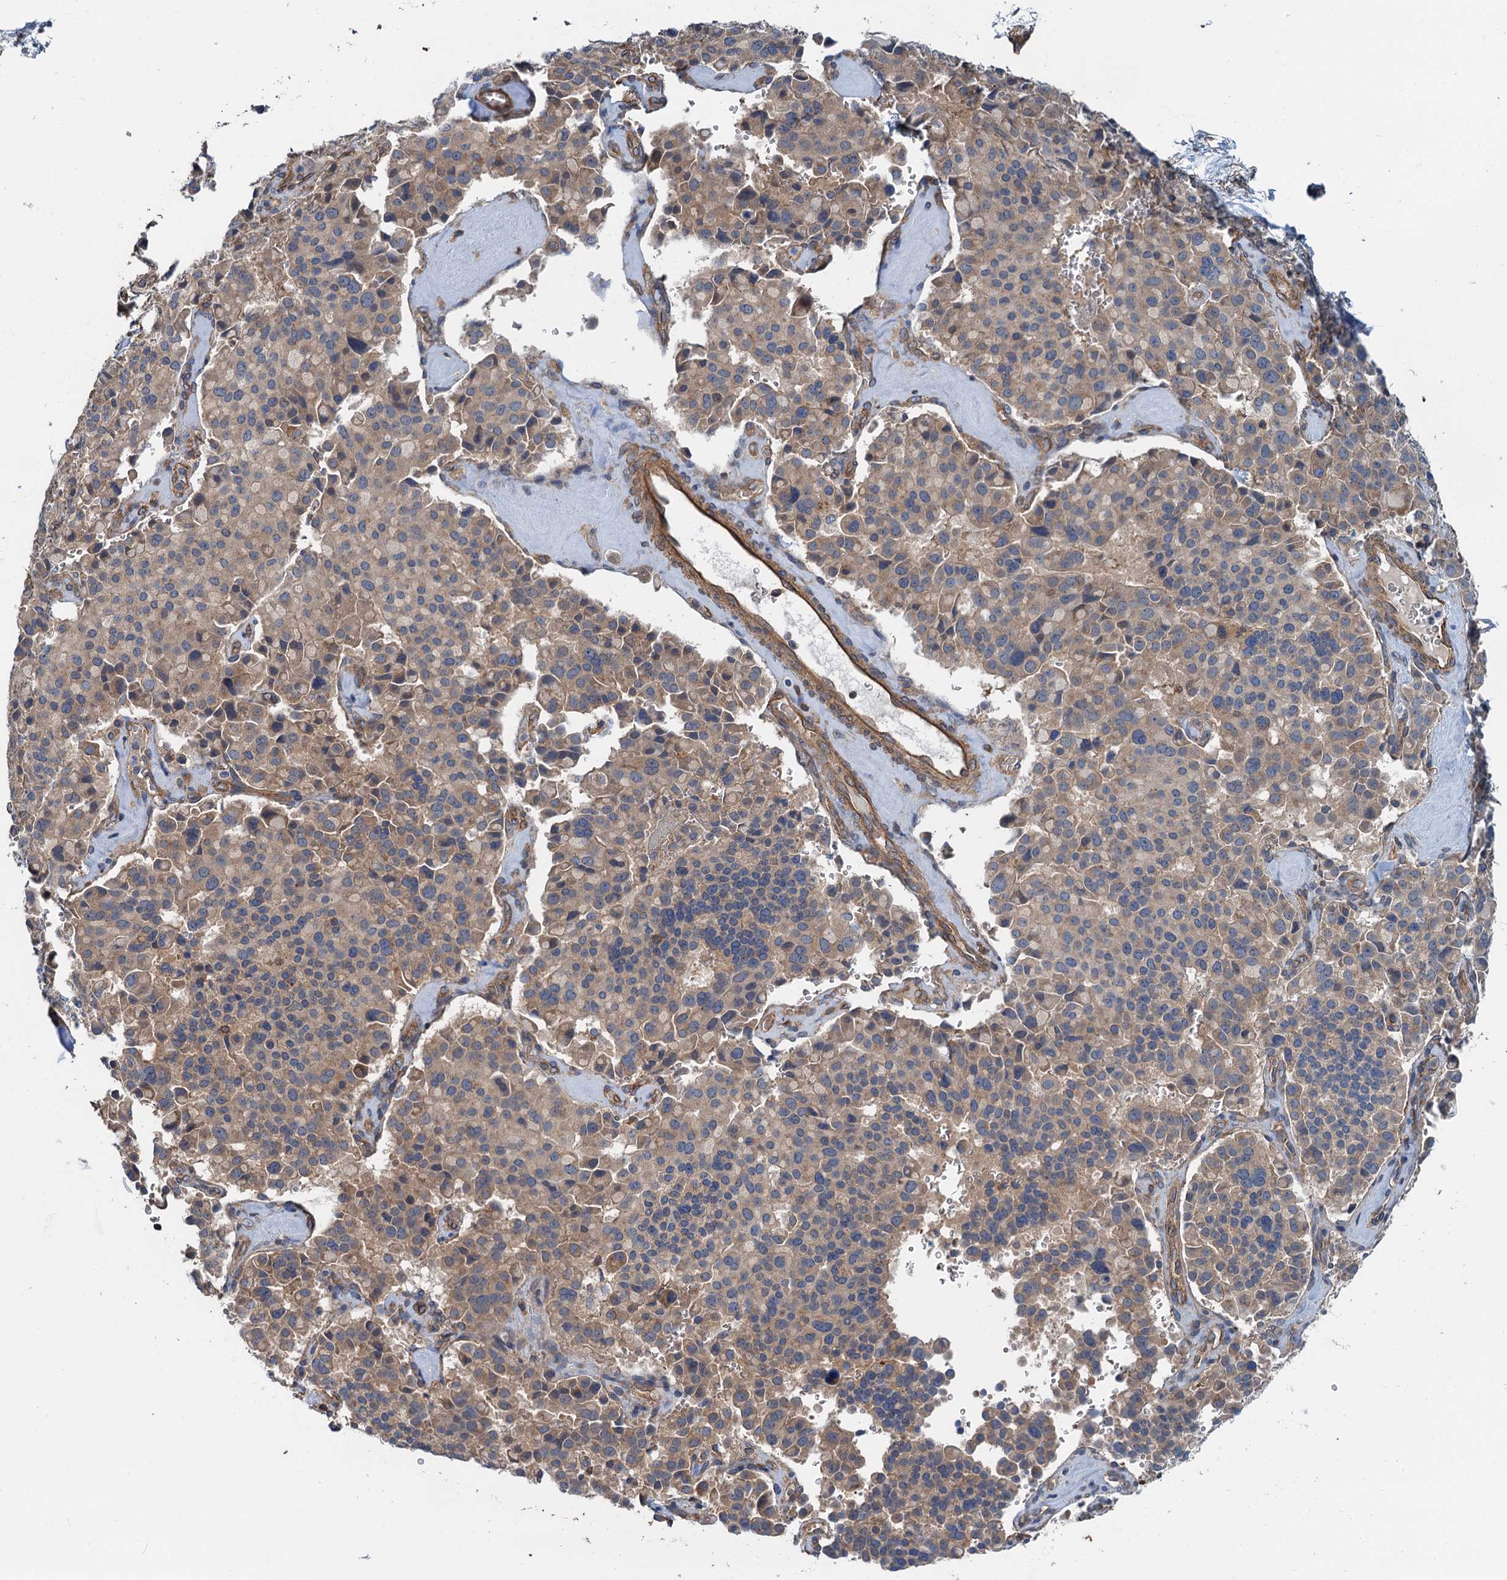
{"staining": {"intensity": "weak", "quantity": ">75%", "location": "cytoplasmic/membranous"}, "tissue": "pancreatic cancer", "cell_type": "Tumor cells", "image_type": "cancer", "snomed": [{"axis": "morphology", "description": "Adenocarcinoma, NOS"}, {"axis": "topography", "description": "Pancreas"}], "caption": "DAB immunohistochemical staining of human pancreatic cancer (adenocarcinoma) demonstrates weak cytoplasmic/membranous protein expression in approximately >75% of tumor cells.", "gene": "ROGDI", "patient": {"sex": "male", "age": 65}}